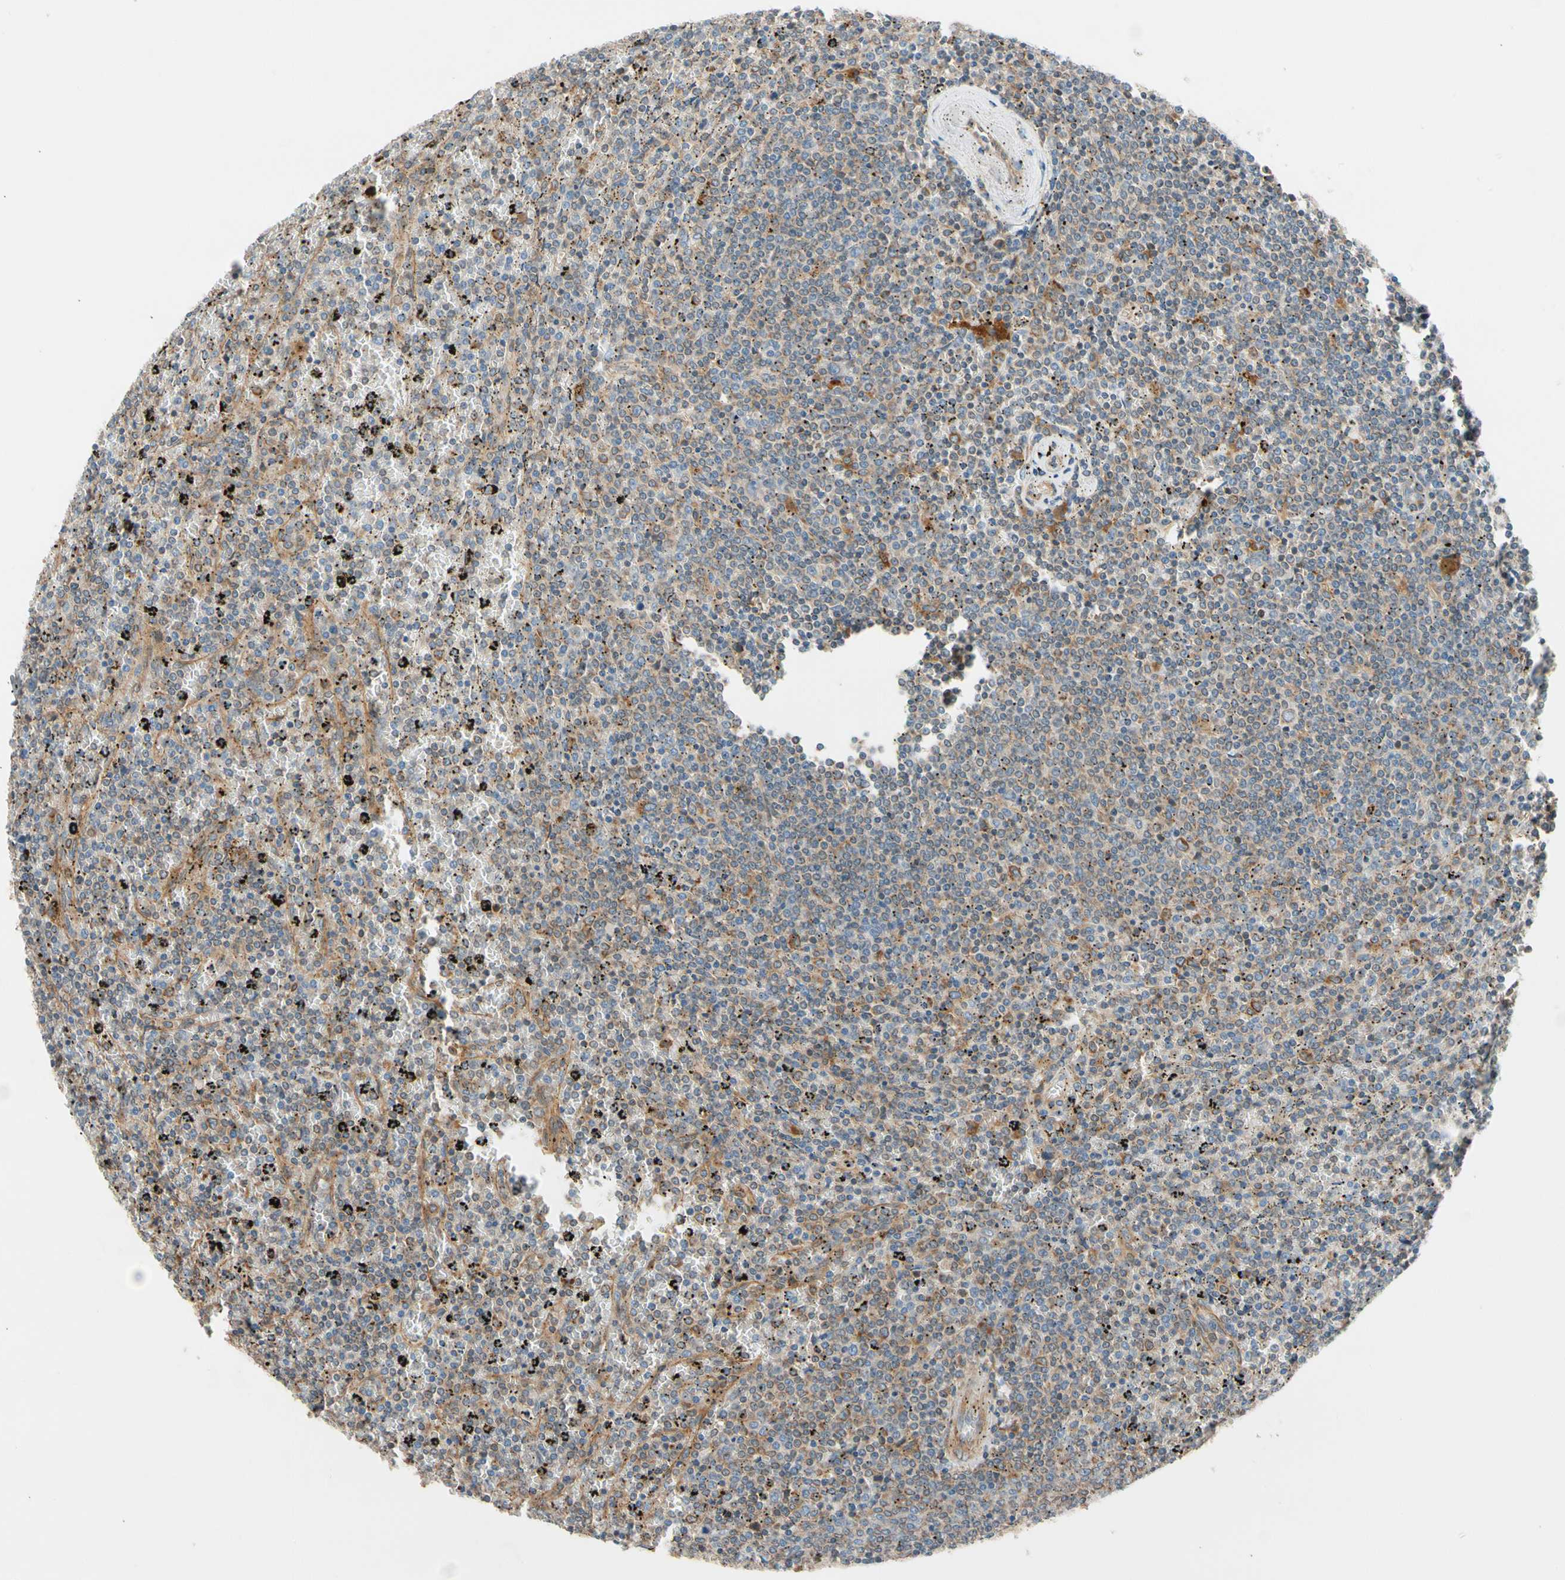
{"staining": {"intensity": "weak", "quantity": "<25%", "location": "cytoplasmic/membranous"}, "tissue": "lymphoma", "cell_type": "Tumor cells", "image_type": "cancer", "snomed": [{"axis": "morphology", "description": "Malignant lymphoma, non-Hodgkin's type, Low grade"}, {"axis": "topography", "description": "Spleen"}], "caption": "This image is of malignant lymphoma, non-Hodgkin's type (low-grade) stained with IHC to label a protein in brown with the nuclei are counter-stained blue. There is no staining in tumor cells. The staining is performed using DAB brown chromogen with nuclei counter-stained in using hematoxylin.", "gene": "PHYH", "patient": {"sex": "female", "age": 77}}